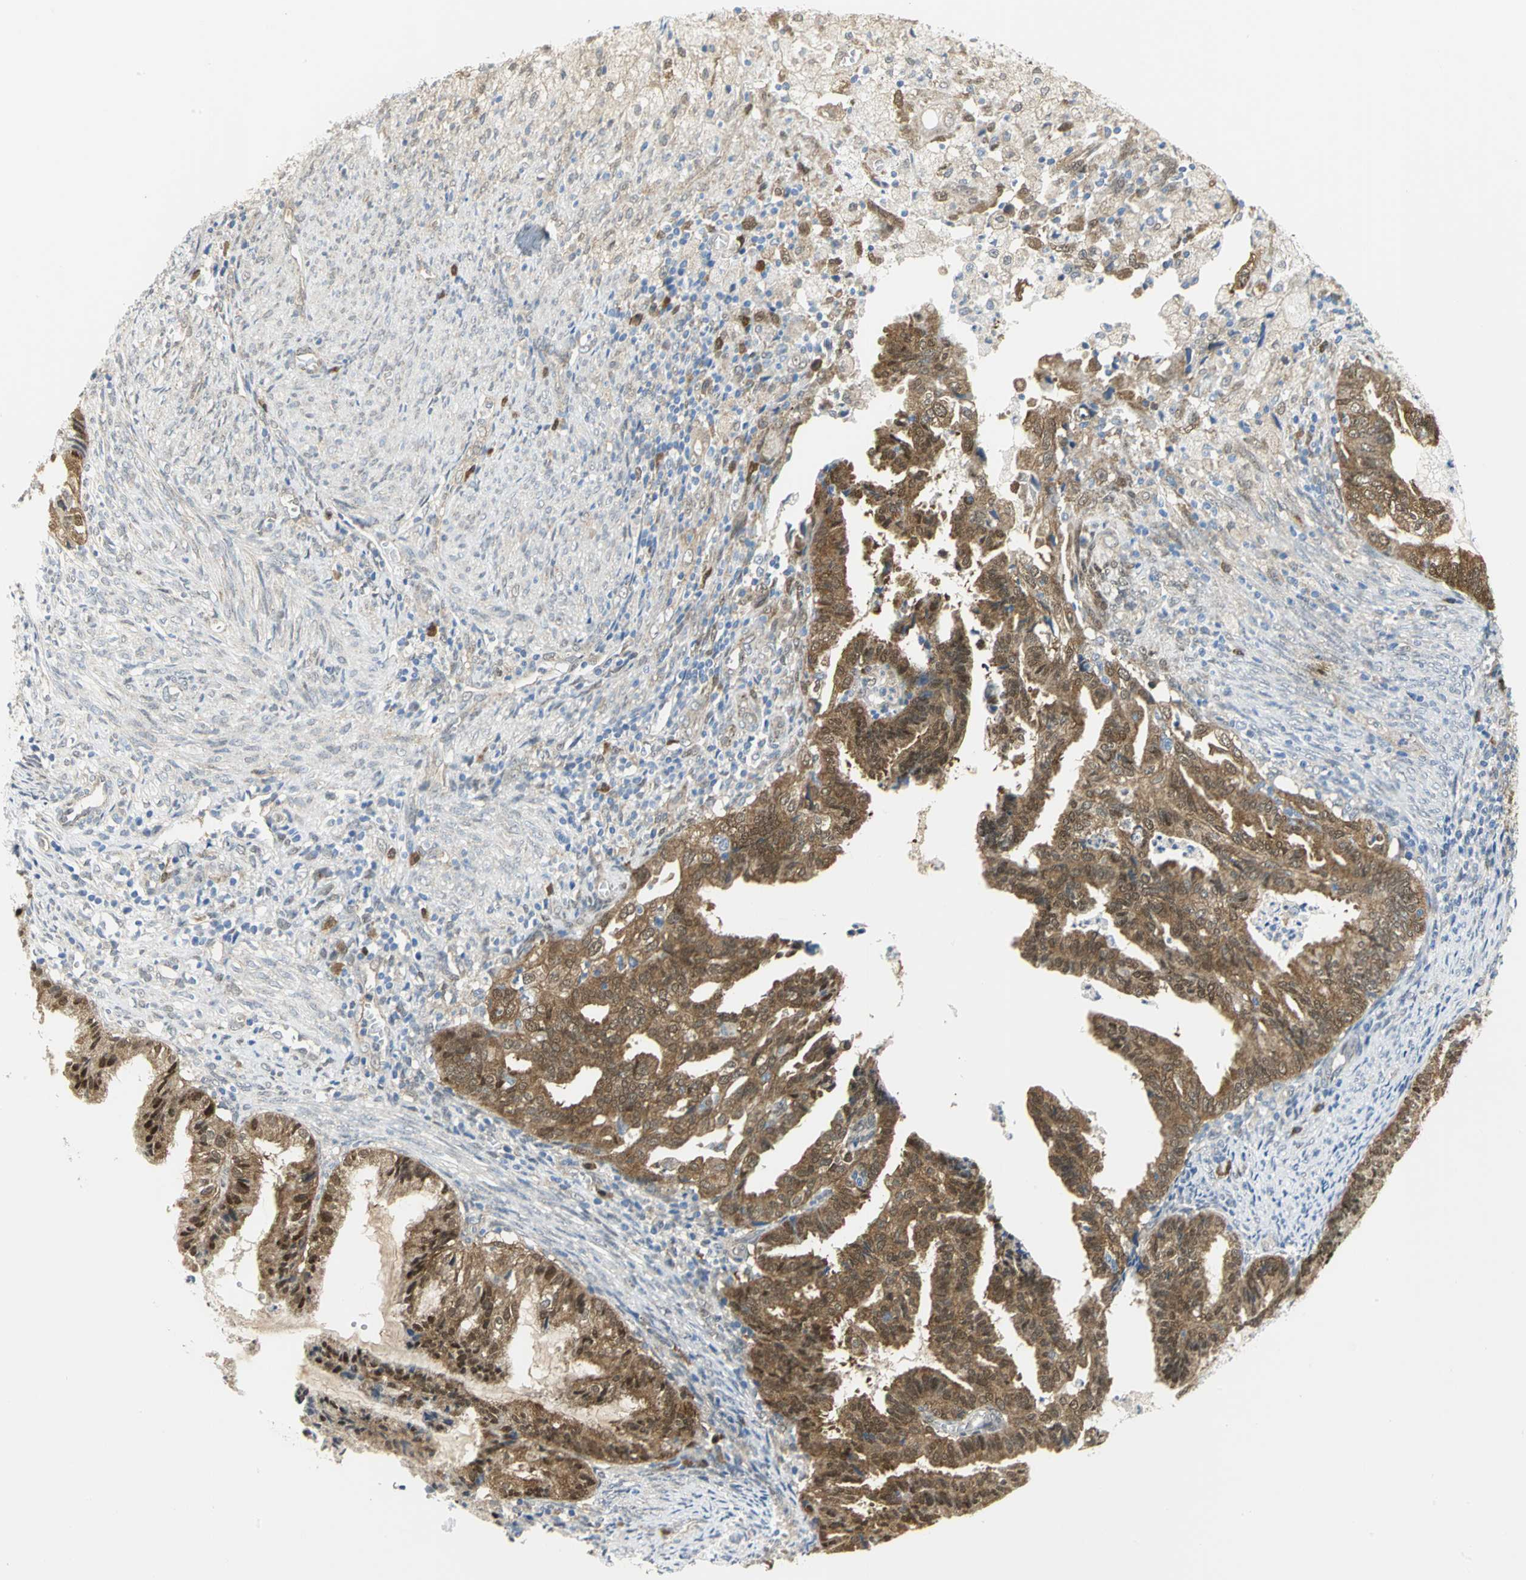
{"staining": {"intensity": "moderate", "quantity": ">75%", "location": "cytoplasmic/membranous,nuclear"}, "tissue": "cervical cancer", "cell_type": "Tumor cells", "image_type": "cancer", "snomed": [{"axis": "morphology", "description": "Normal tissue, NOS"}, {"axis": "morphology", "description": "Adenocarcinoma, NOS"}, {"axis": "topography", "description": "Cervix"}, {"axis": "topography", "description": "Endometrium"}], "caption": "Immunohistochemical staining of human cervical cancer (adenocarcinoma) reveals medium levels of moderate cytoplasmic/membranous and nuclear positivity in approximately >75% of tumor cells.", "gene": "PGM3", "patient": {"sex": "female", "age": 86}}